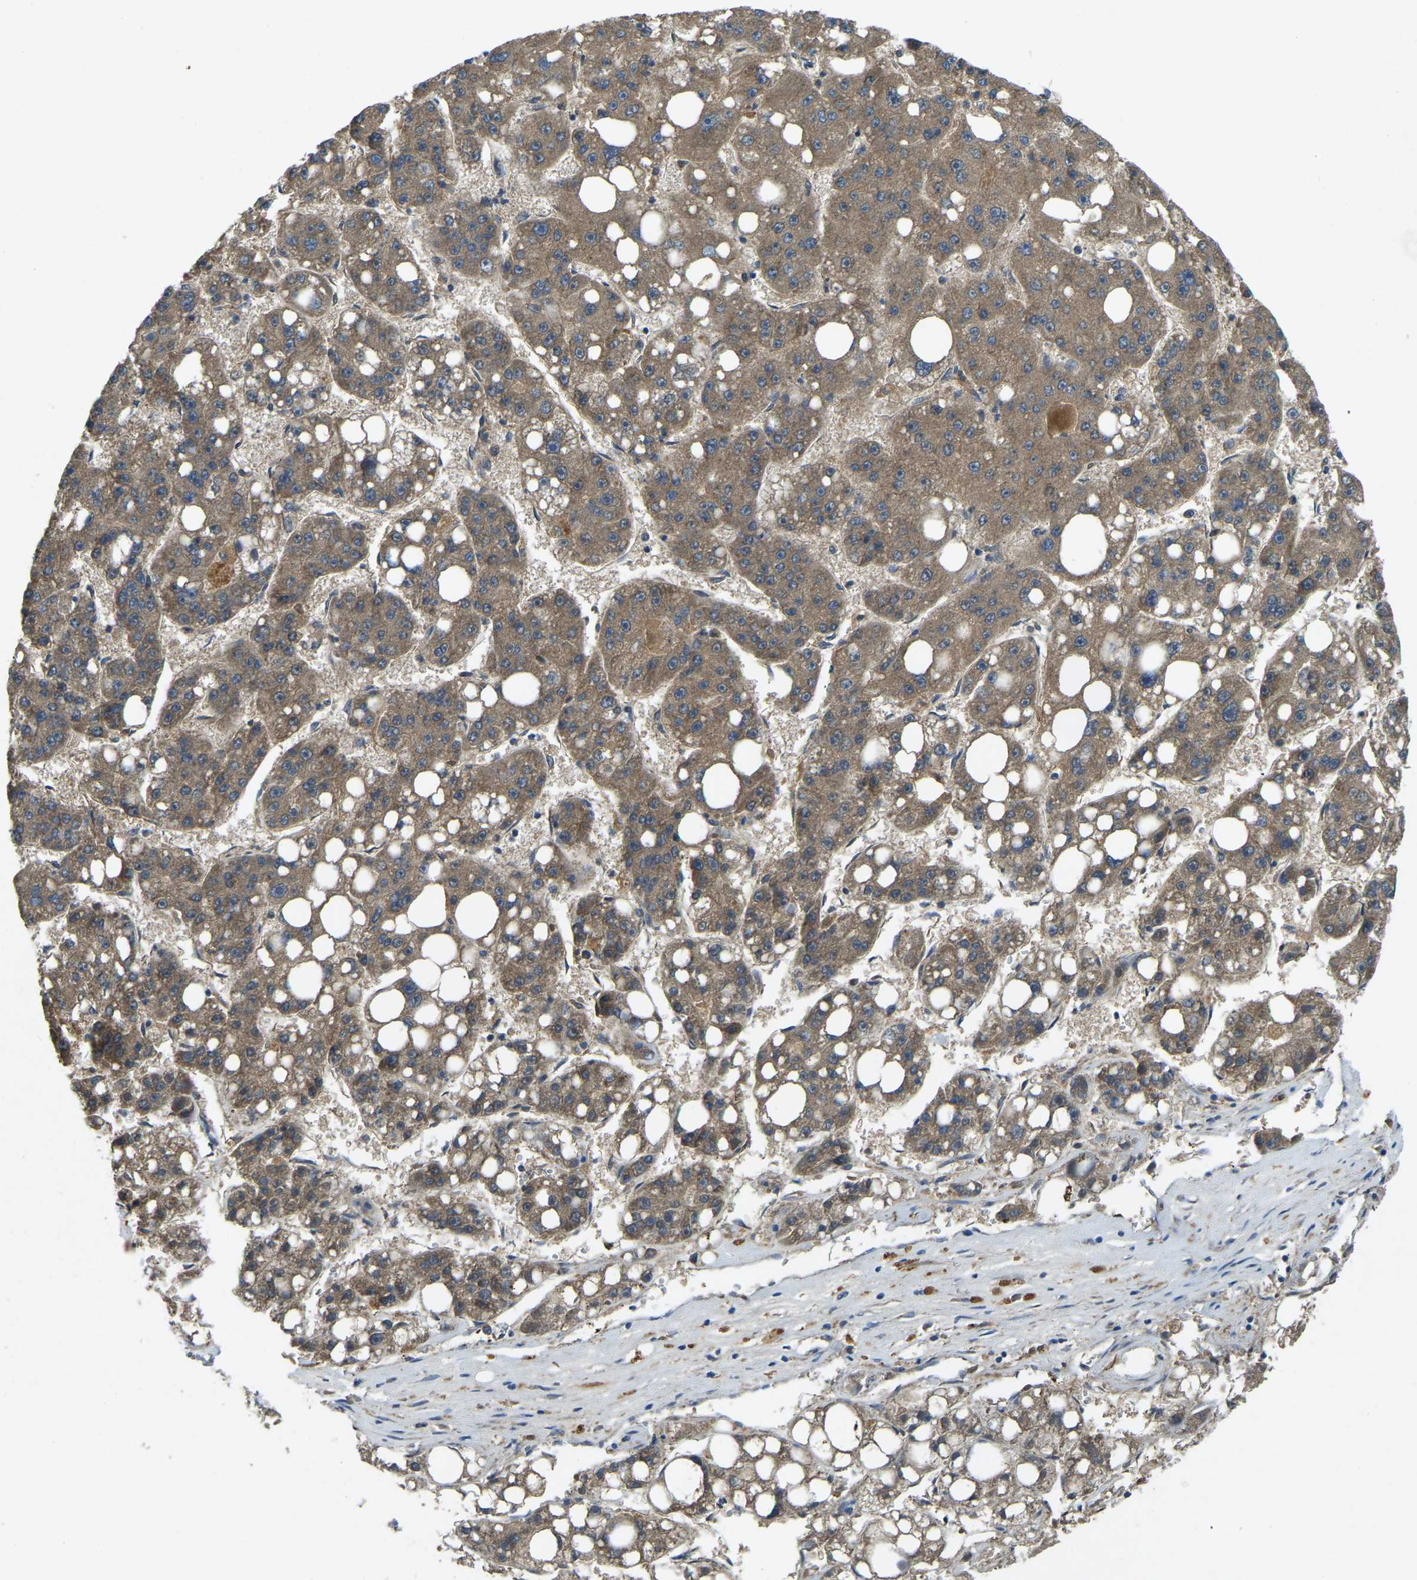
{"staining": {"intensity": "weak", "quantity": ">75%", "location": "cytoplasmic/membranous"}, "tissue": "liver cancer", "cell_type": "Tumor cells", "image_type": "cancer", "snomed": [{"axis": "morphology", "description": "Carcinoma, Hepatocellular, NOS"}, {"axis": "topography", "description": "Liver"}], "caption": "This photomicrograph exhibits liver hepatocellular carcinoma stained with immunohistochemistry (IHC) to label a protein in brown. The cytoplasmic/membranous of tumor cells show weak positivity for the protein. Nuclei are counter-stained blue.", "gene": "ATP8B1", "patient": {"sex": "female", "age": 61}}